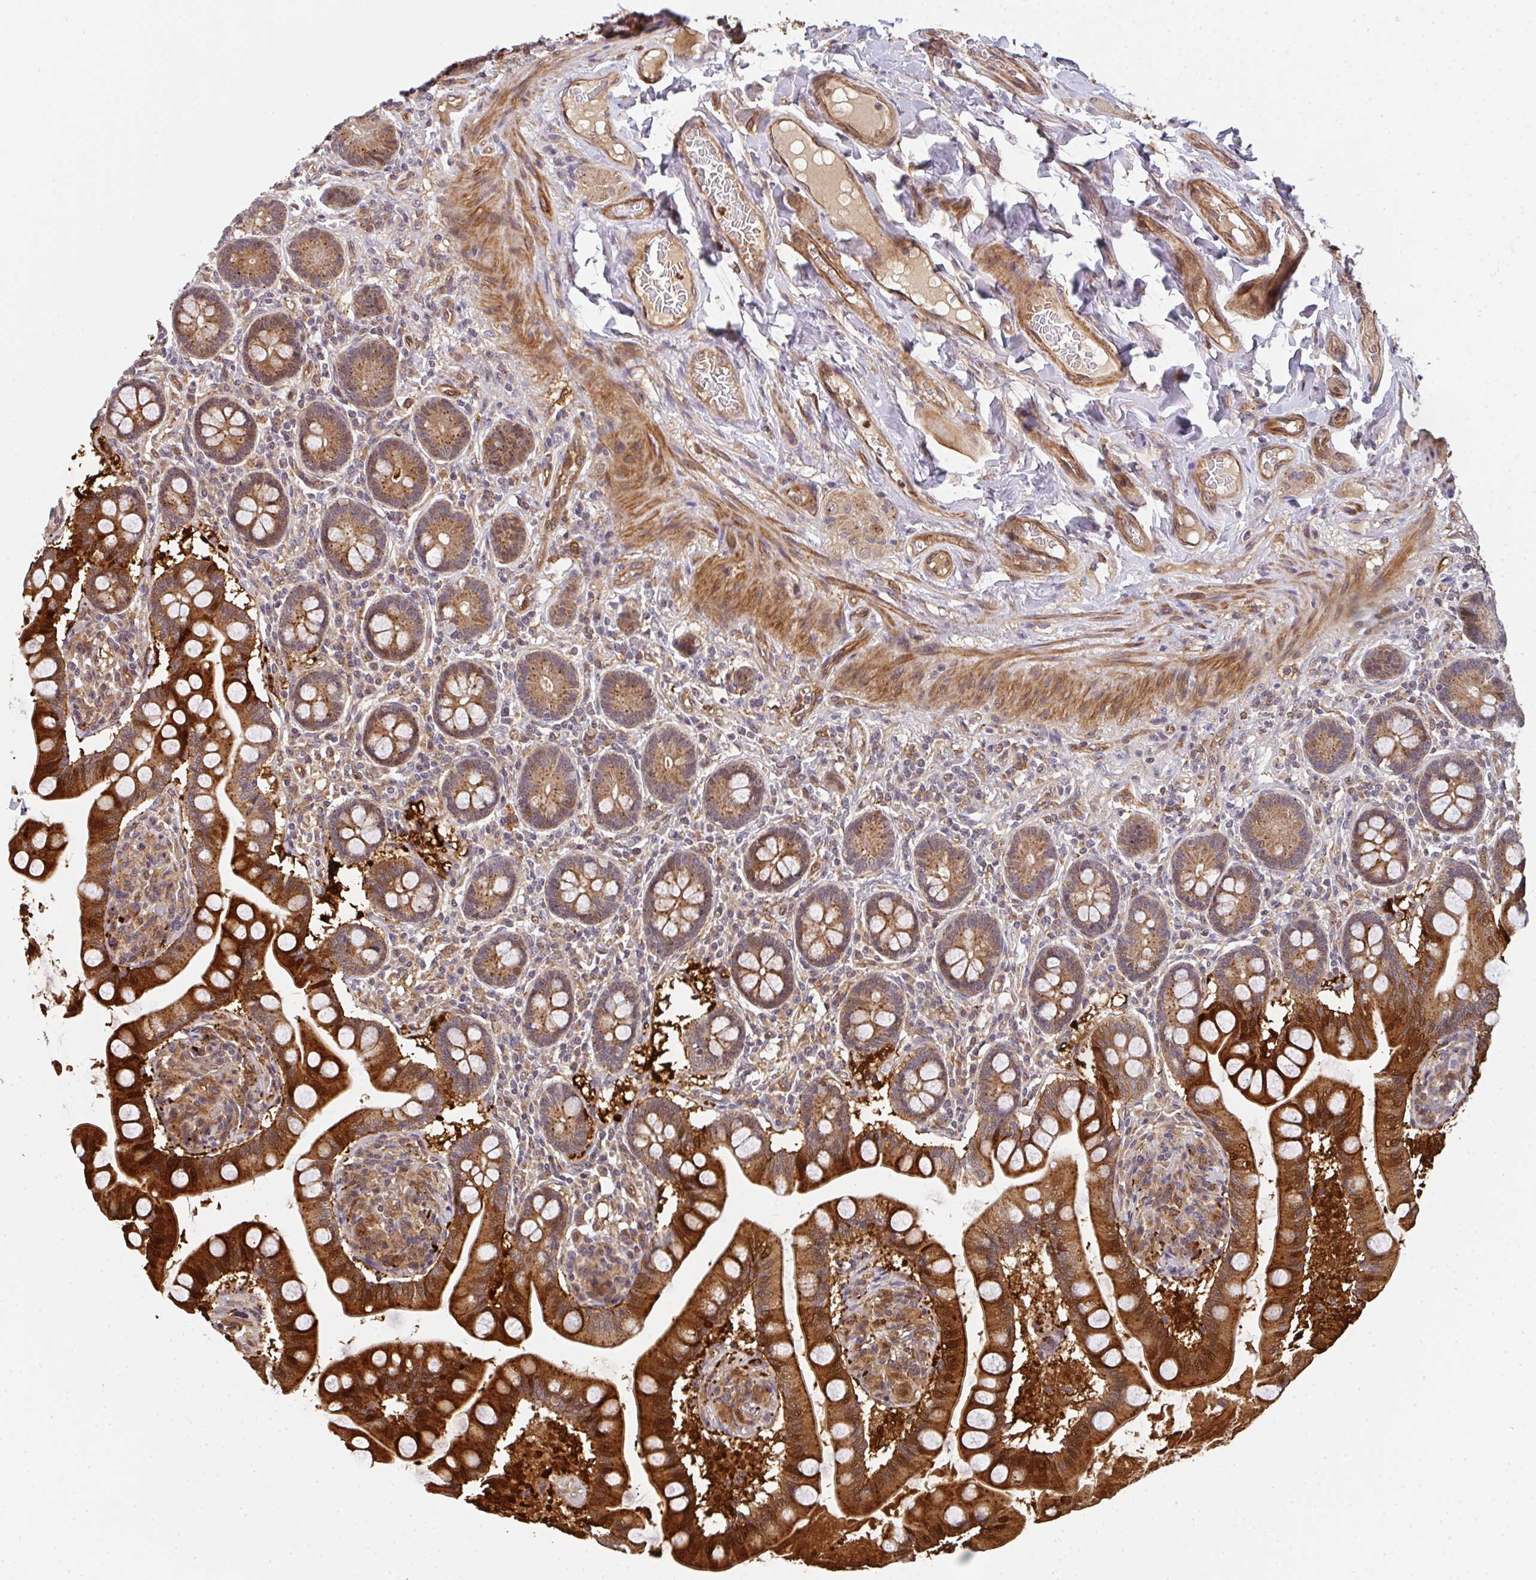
{"staining": {"intensity": "strong", "quantity": "25%-75%", "location": "cytoplasmic/membranous,nuclear"}, "tissue": "small intestine", "cell_type": "Glandular cells", "image_type": "normal", "snomed": [{"axis": "morphology", "description": "Normal tissue, NOS"}, {"axis": "topography", "description": "Small intestine"}], "caption": "Small intestine stained with IHC exhibits strong cytoplasmic/membranous,nuclear positivity in about 25%-75% of glandular cells. The staining was performed using DAB (3,3'-diaminobenzidine) to visualize the protein expression in brown, while the nuclei were stained in blue with hematoxylin (Magnification: 20x).", "gene": "SIMC1", "patient": {"sex": "female", "age": 64}}